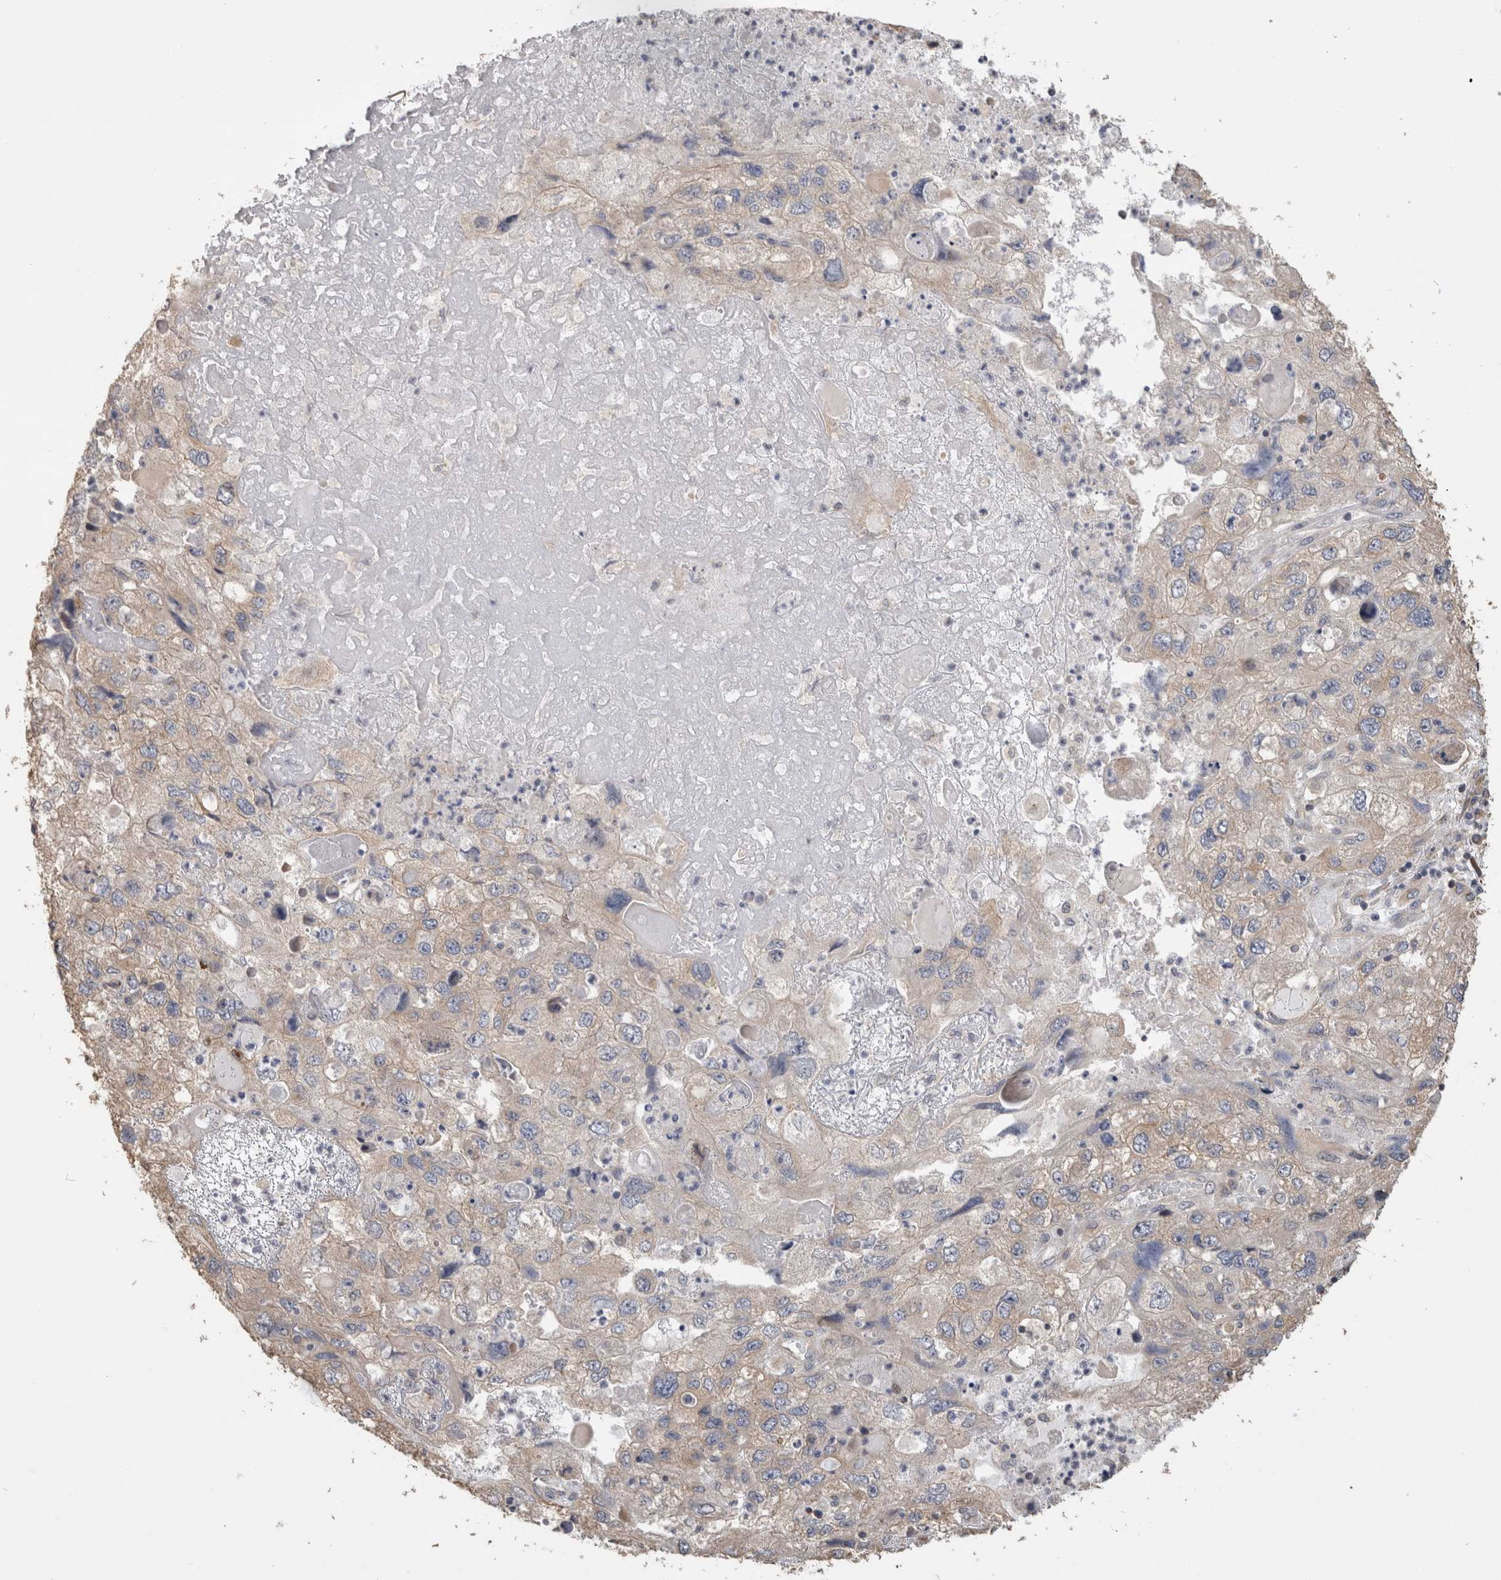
{"staining": {"intensity": "moderate", "quantity": "<25%", "location": "cytoplasmic/membranous"}, "tissue": "endometrial cancer", "cell_type": "Tumor cells", "image_type": "cancer", "snomed": [{"axis": "morphology", "description": "Adenocarcinoma, NOS"}, {"axis": "topography", "description": "Endometrium"}], "caption": "Human adenocarcinoma (endometrial) stained with a brown dye shows moderate cytoplasmic/membranous positive expression in about <25% of tumor cells.", "gene": "CLIP1", "patient": {"sex": "female", "age": 49}}